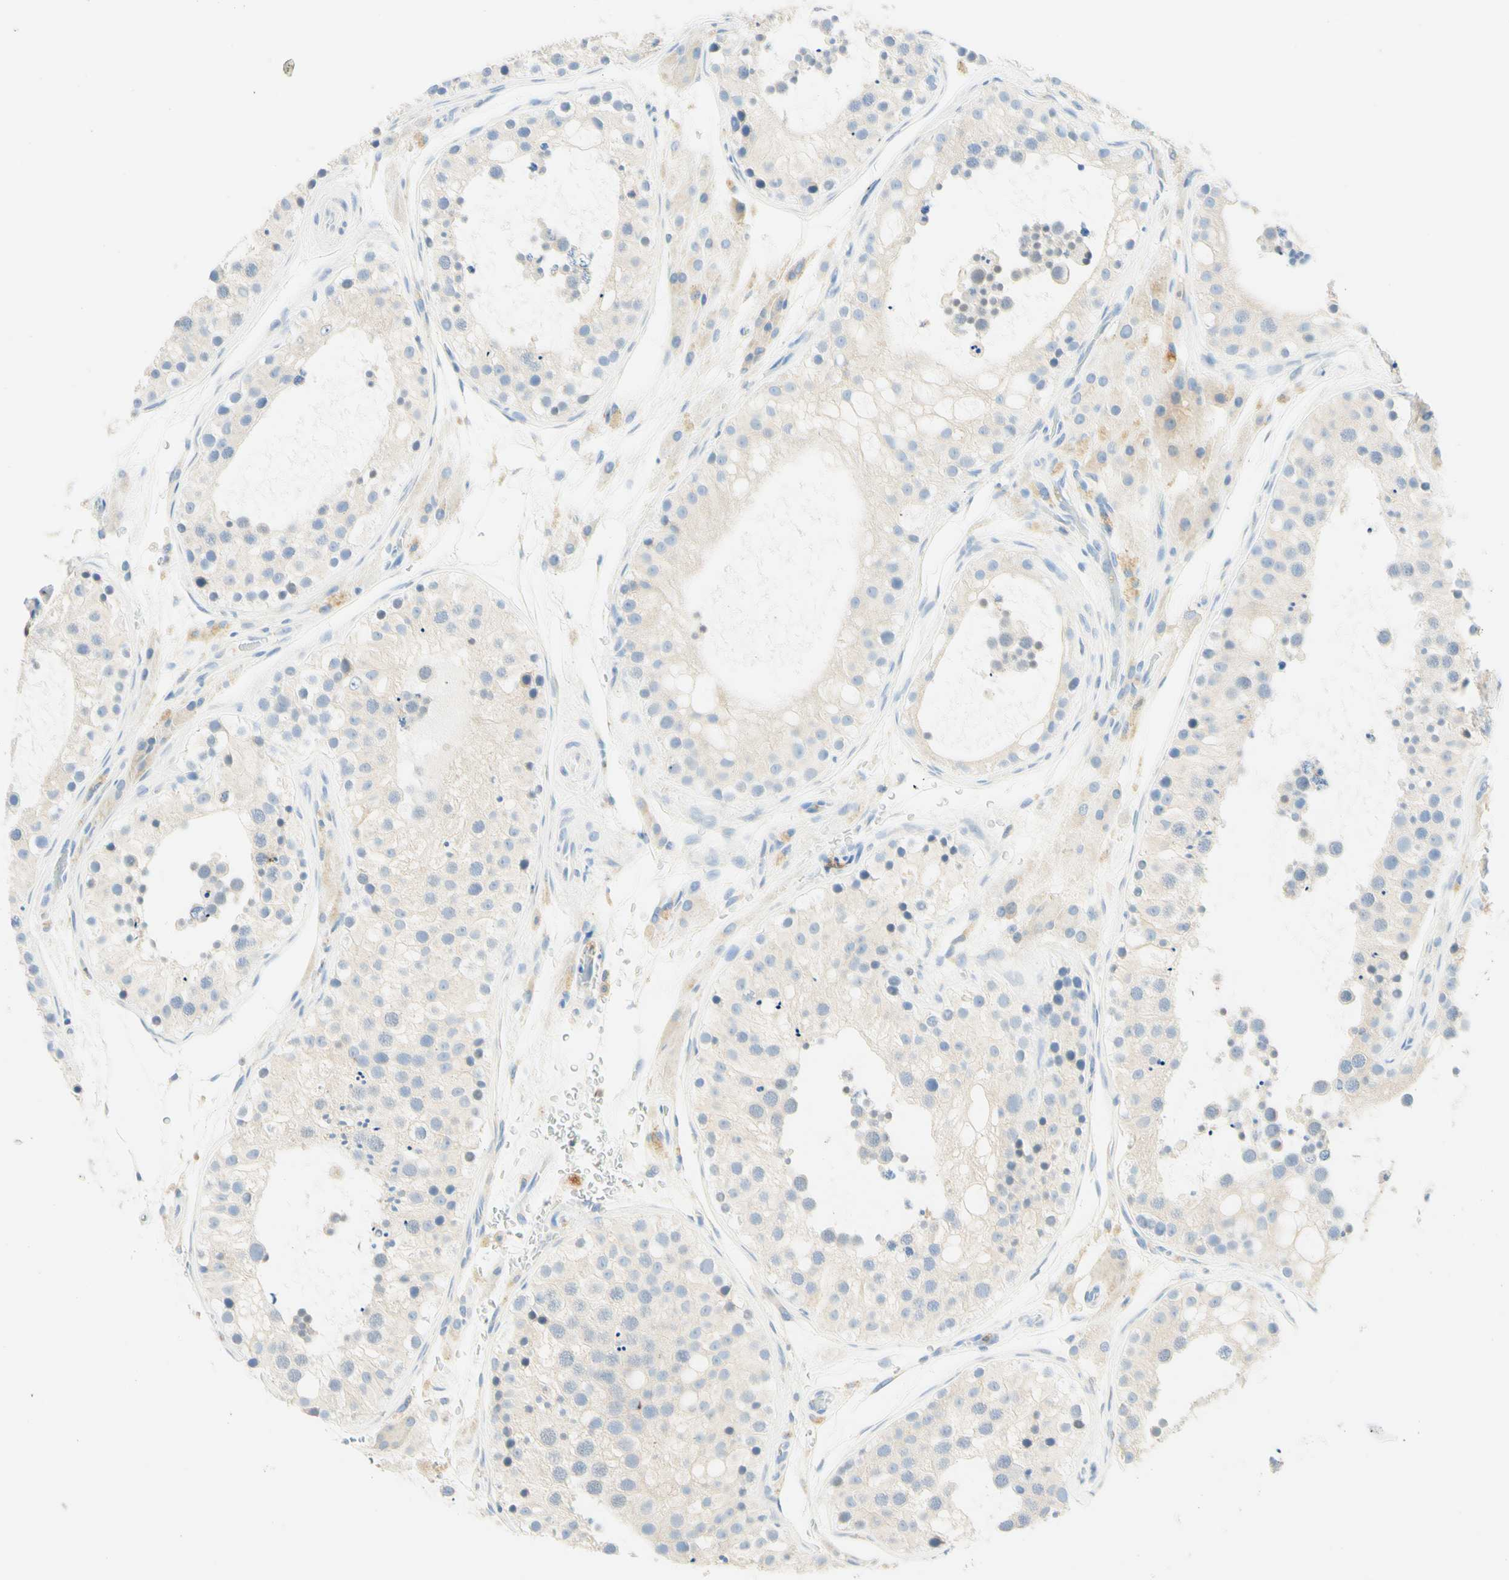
{"staining": {"intensity": "negative", "quantity": "none", "location": "none"}, "tissue": "testis", "cell_type": "Cells in seminiferous ducts", "image_type": "normal", "snomed": [{"axis": "morphology", "description": "Normal tissue, NOS"}, {"axis": "topography", "description": "Testis"}], "caption": "Immunohistochemistry image of benign testis: testis stained with DAB (3,3'-diaminobenzidine) demonstrates no significant protein staining in cells in seminiferous ducts.", "gene": "LAT", "patient": {"sex": "male", "age": 26}}